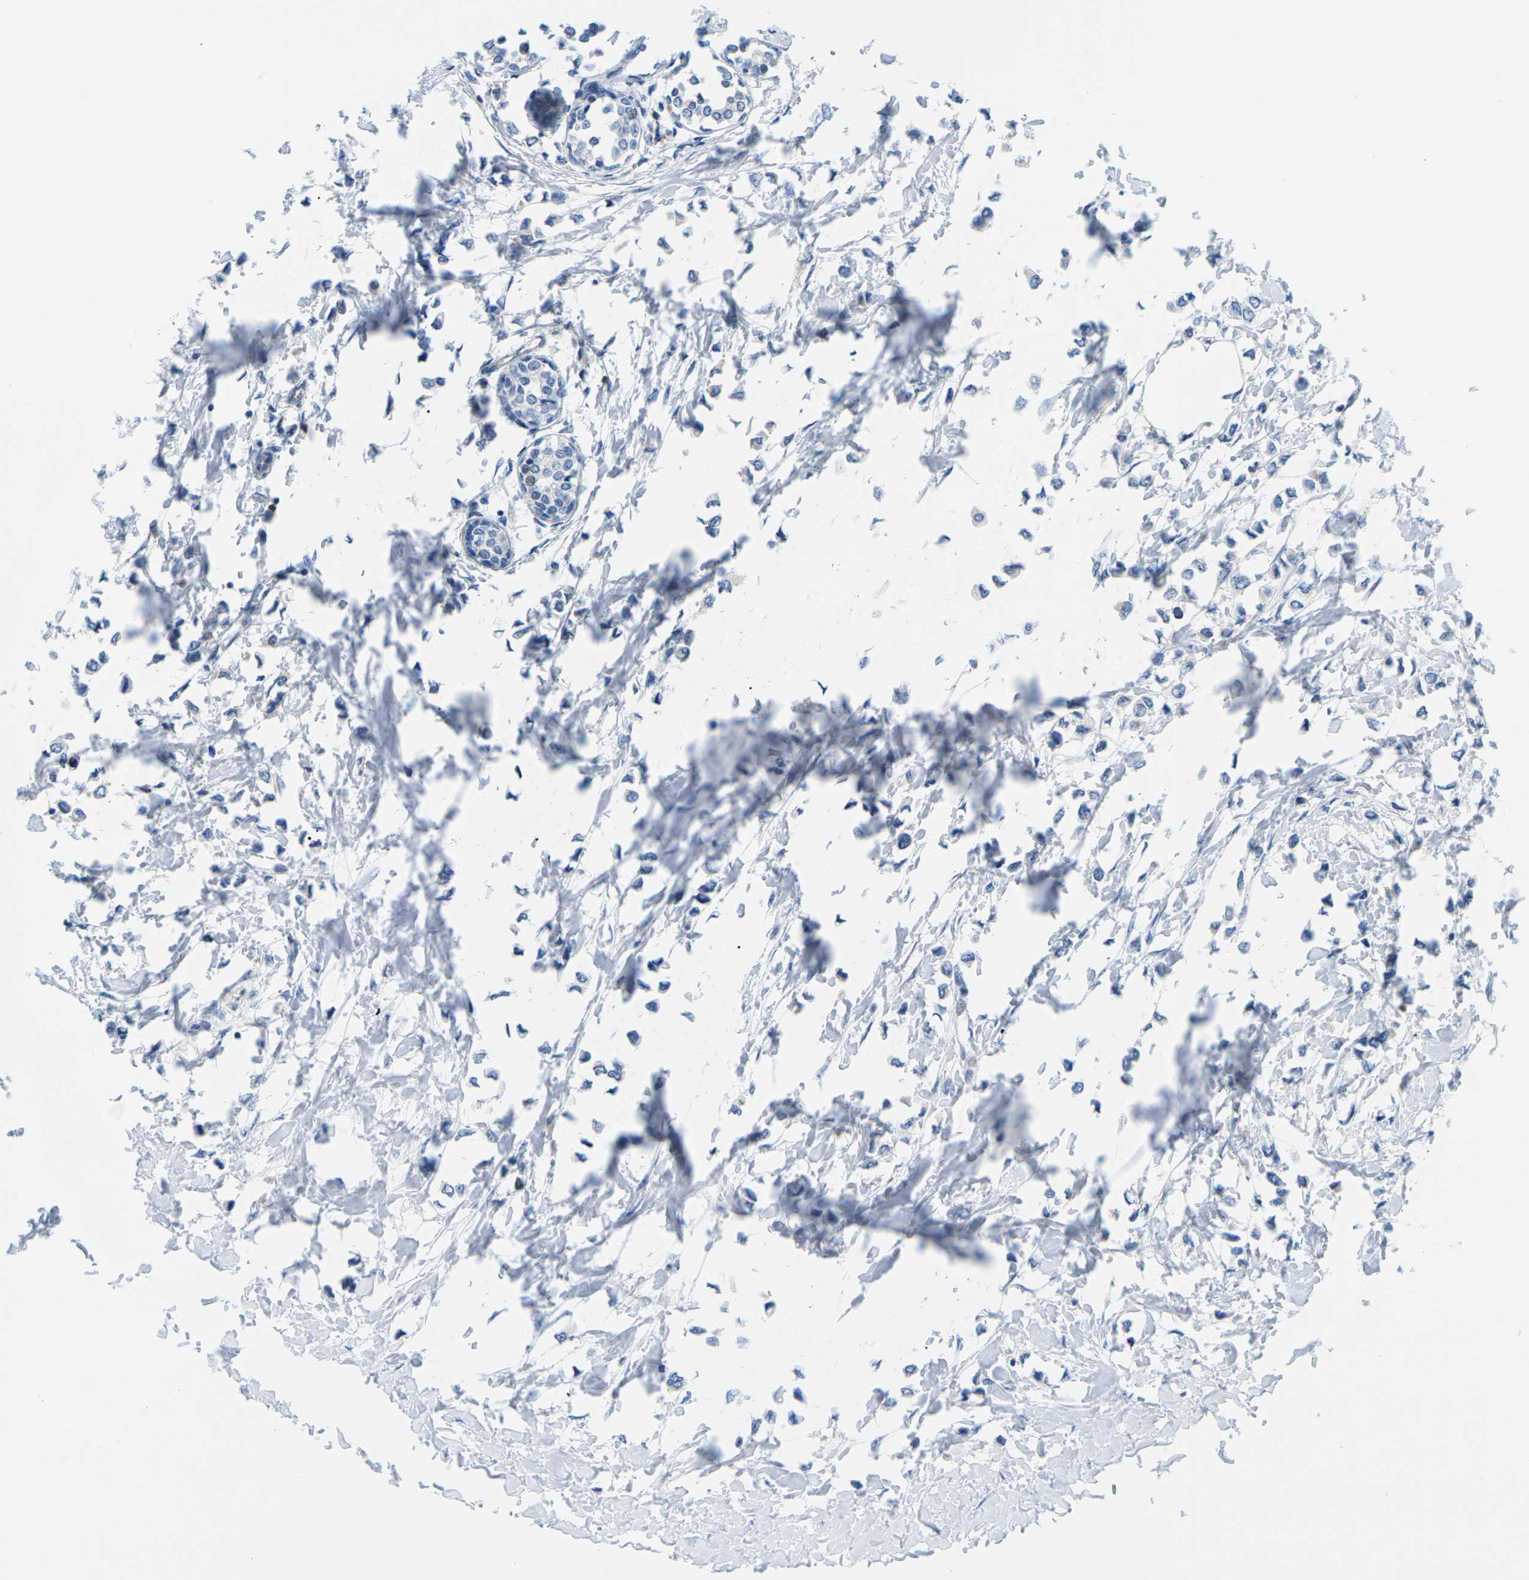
{"staining": {"intensity": "negative", "quantity": "none", "location": "none"}, "tissue": "breast cancer", "cell_type": "Tumor cells", "image_type": "cancer", "snomed": [{"axis": "morphology", "description": "Lobular carcinoma"}, {"axis": "topography", "description": "Breast"}], "caption": "Human breast cancer stained for a protein using IHC shows no positivity in tumor cells.", "gene": "SYNGR2", "patient": {"sex": "female", "age": 51}}